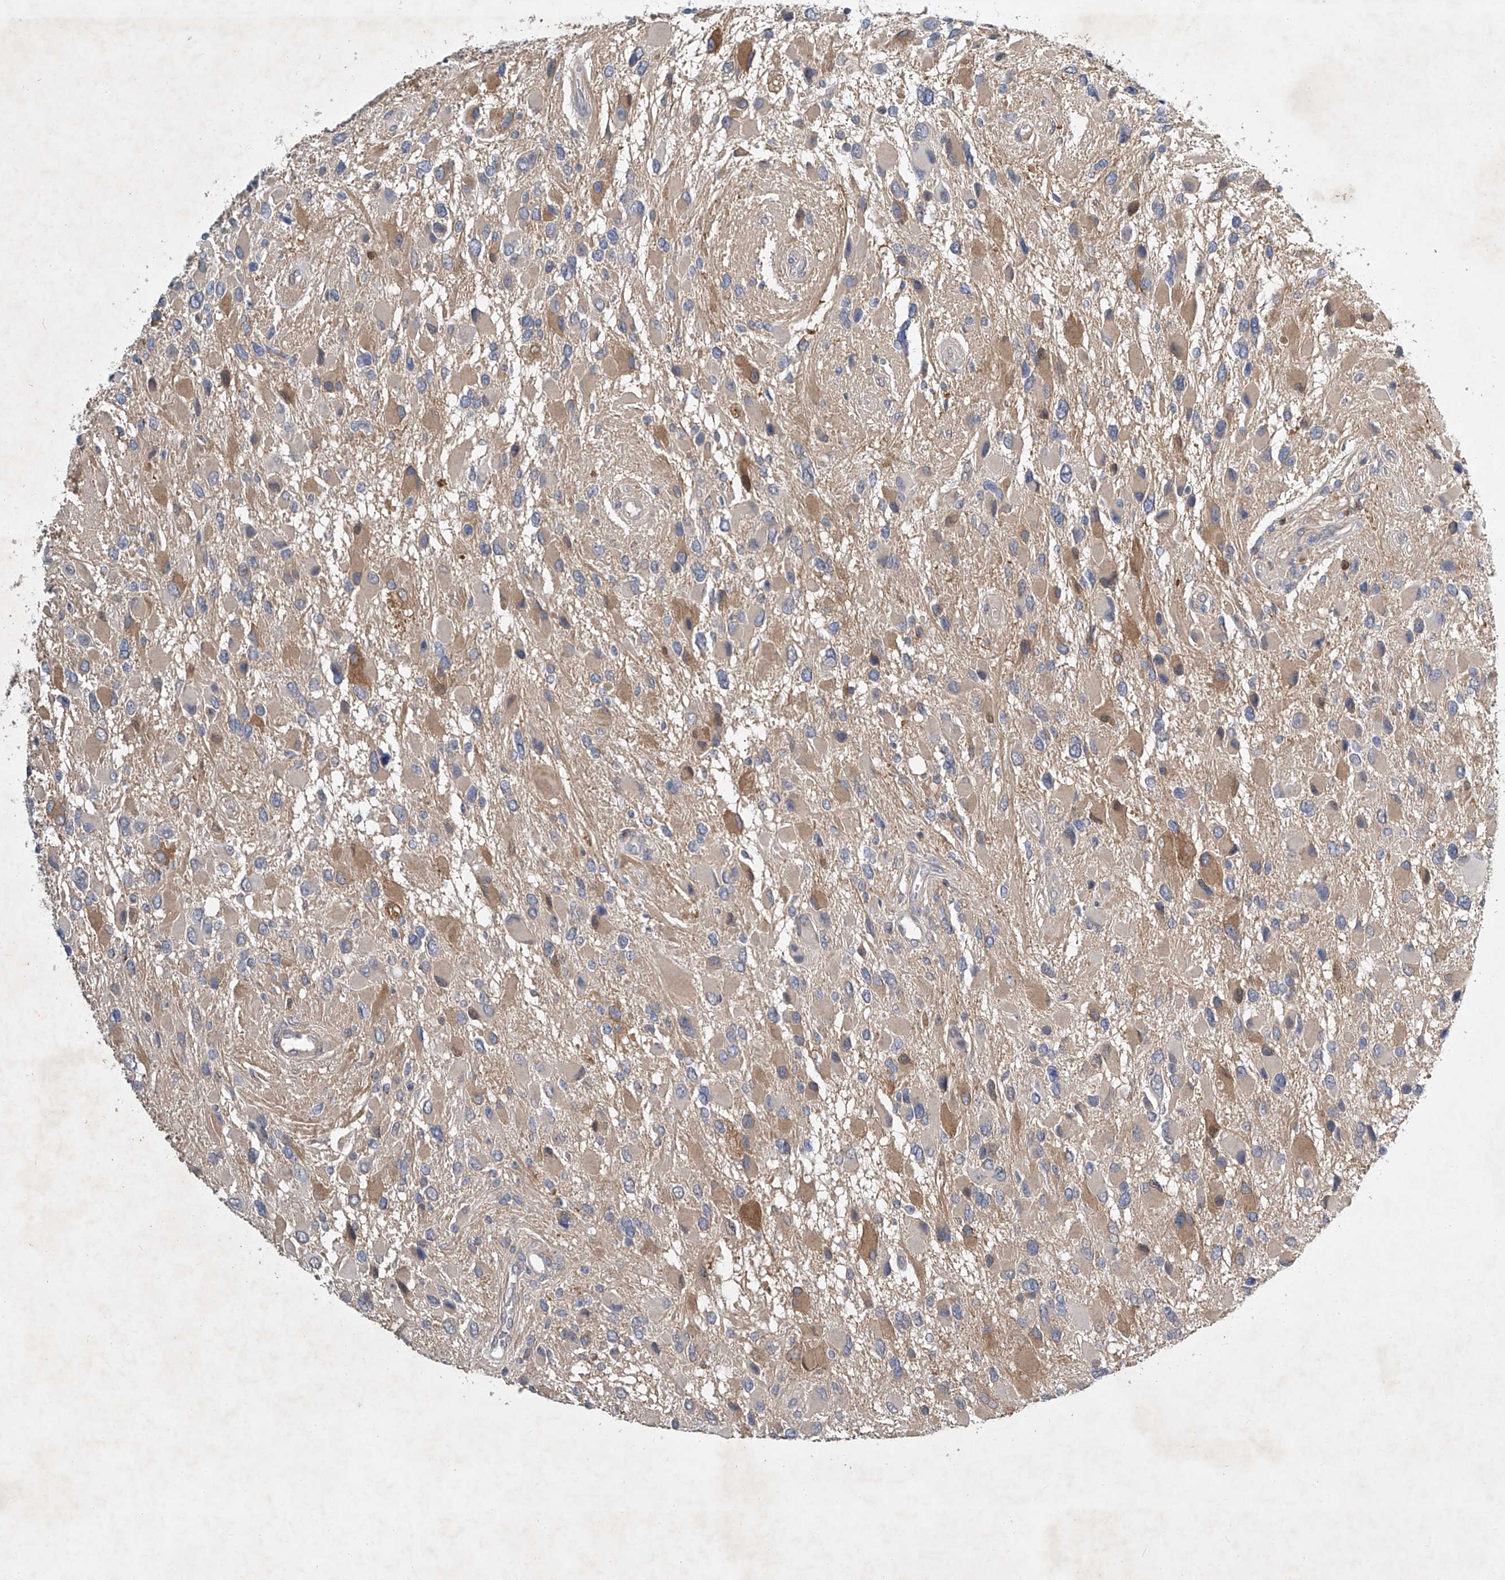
{"staining": {"intensity": "moderate", "quantity": "25%-75%", "location": "cytoplasmic/membranous"}, "tissue": "glioma", "cell_type": "Tumor cells", "image_type": "cancer", "snomed": [{"axis": "morphology", "description": "Glioma, malignant, High grade"}, {"axis": "topography", "description": "Brain"}], "caption": "An image of malignant glioma (high-grade) stained for a protein exhibits moderate cytoplasmic/membranous brown staining in tumor cells.", "gene": "CARMIL1", "patient": {"sex": "male", "age": 53}}